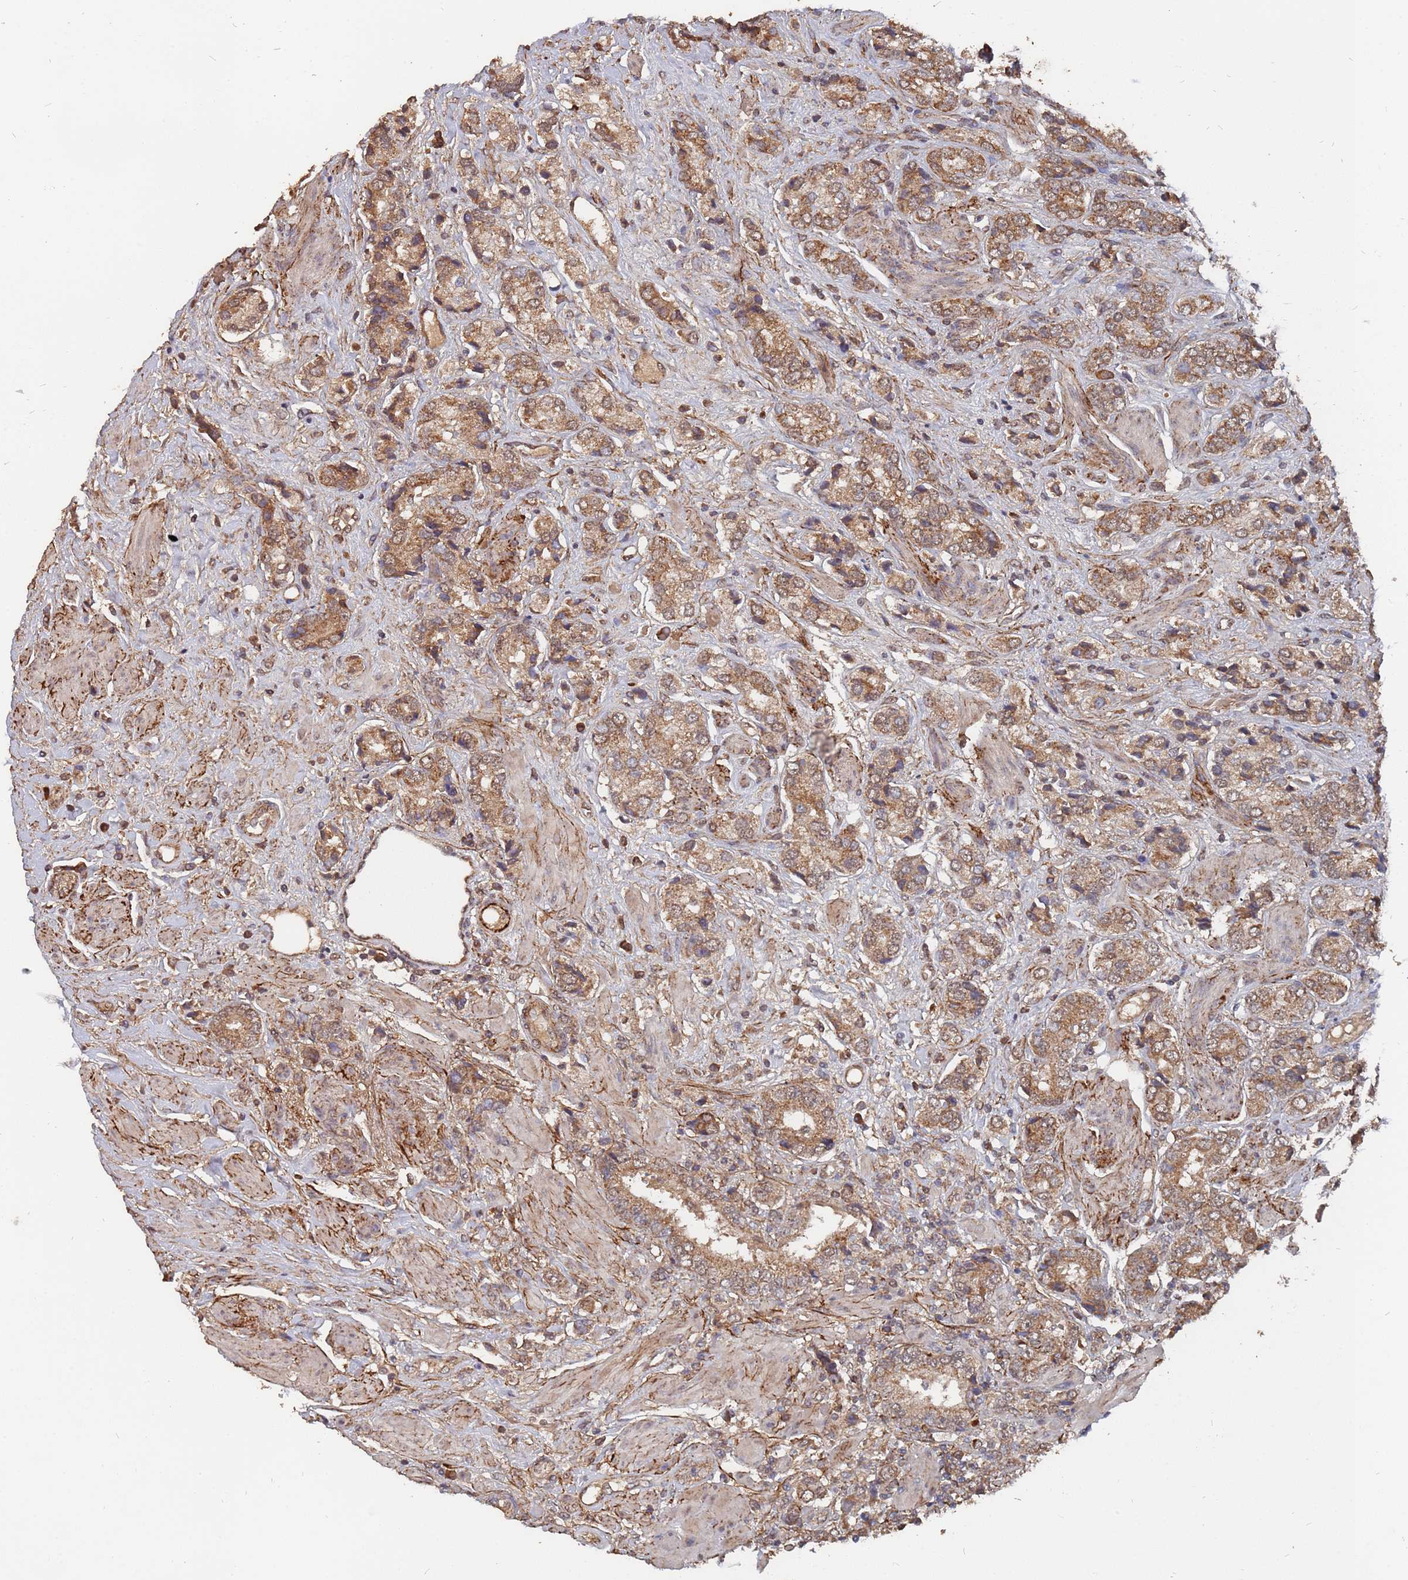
{"staining": {"intensity": "moderate", "quantity": ">75%", "location": "cytoplasmic/membranous"}, "tissue": "prostate cancer", "cell_type": "Tumor cells", "image_type": "cancer", "snomed": [{"axis": "morphology", "description": "Adenocarcinoma, High grade"}, {"axis": "topography", "description": "Prostate and seminal vesicle, NOS"}], "caption": "This micrograph demonstrates prostate high-grade adenocarcinoma stained with immunohistochemistry to label a protein in brown. The cytoplasmic/membranous of tumor cells show moderate positivity for the protein. Nuclei are counter-stained blue.", "gene": "PRORP", "patient": {"sex": "male", "age": 64}}